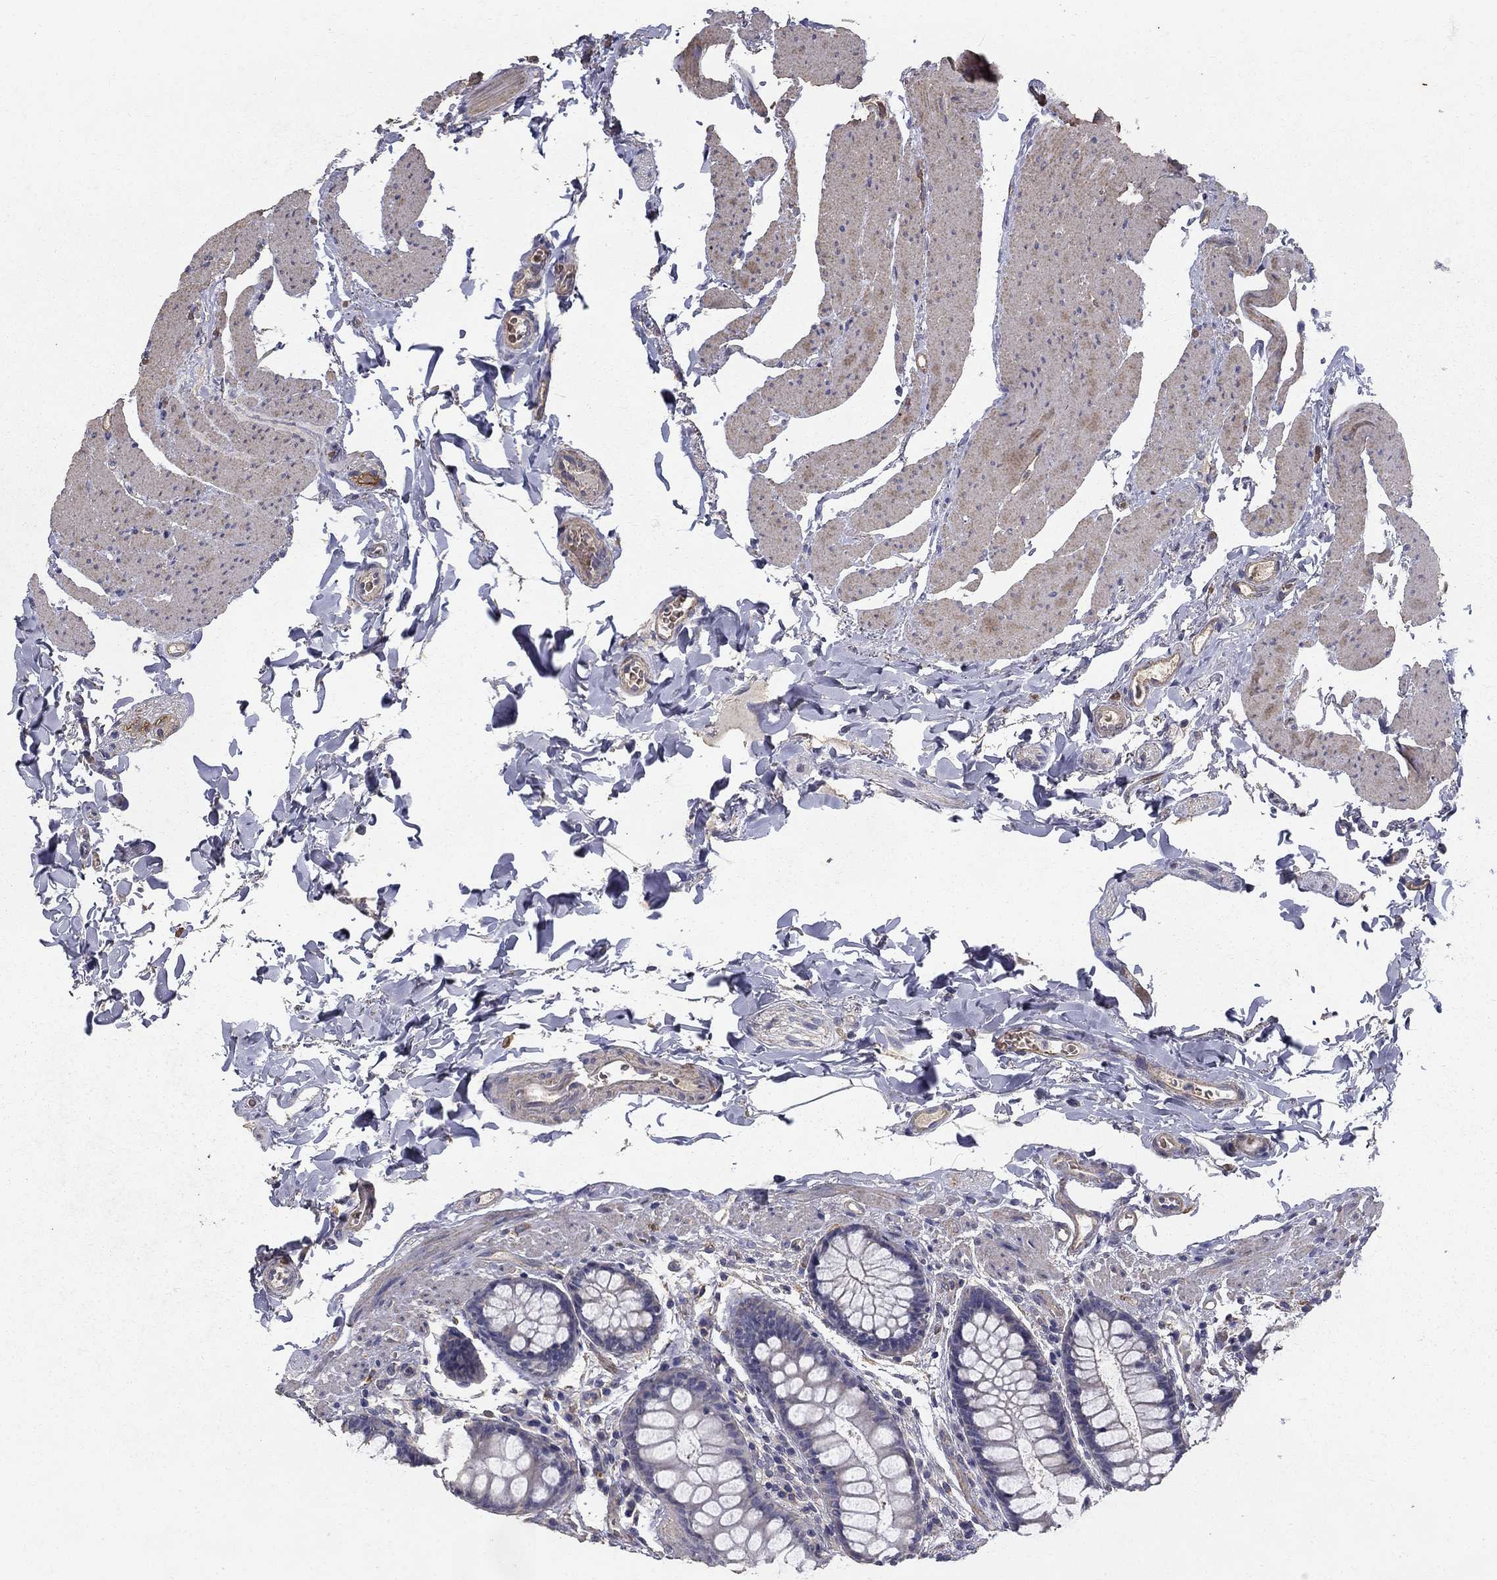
{"staining": {"intensity": "weak", "quantity": "25%-75%", "location": "cytoplasmic/membranous"}, "tissue": "colon", "cell_type": "Endothelial cells", "image_type": "normal", "snomed": [{"axis": "morphology", "description": "Normal tissue, NOS"}, {"axis": "topography", "description": "Colon"}], "caption": "Human colon stained for a protein (brown) displays weak cytoplasmic/membranous positive expression in about 25%-75% of endothelial cells.", "gene": "MPP2", "patient": {"sex": "female", "age": 86}}